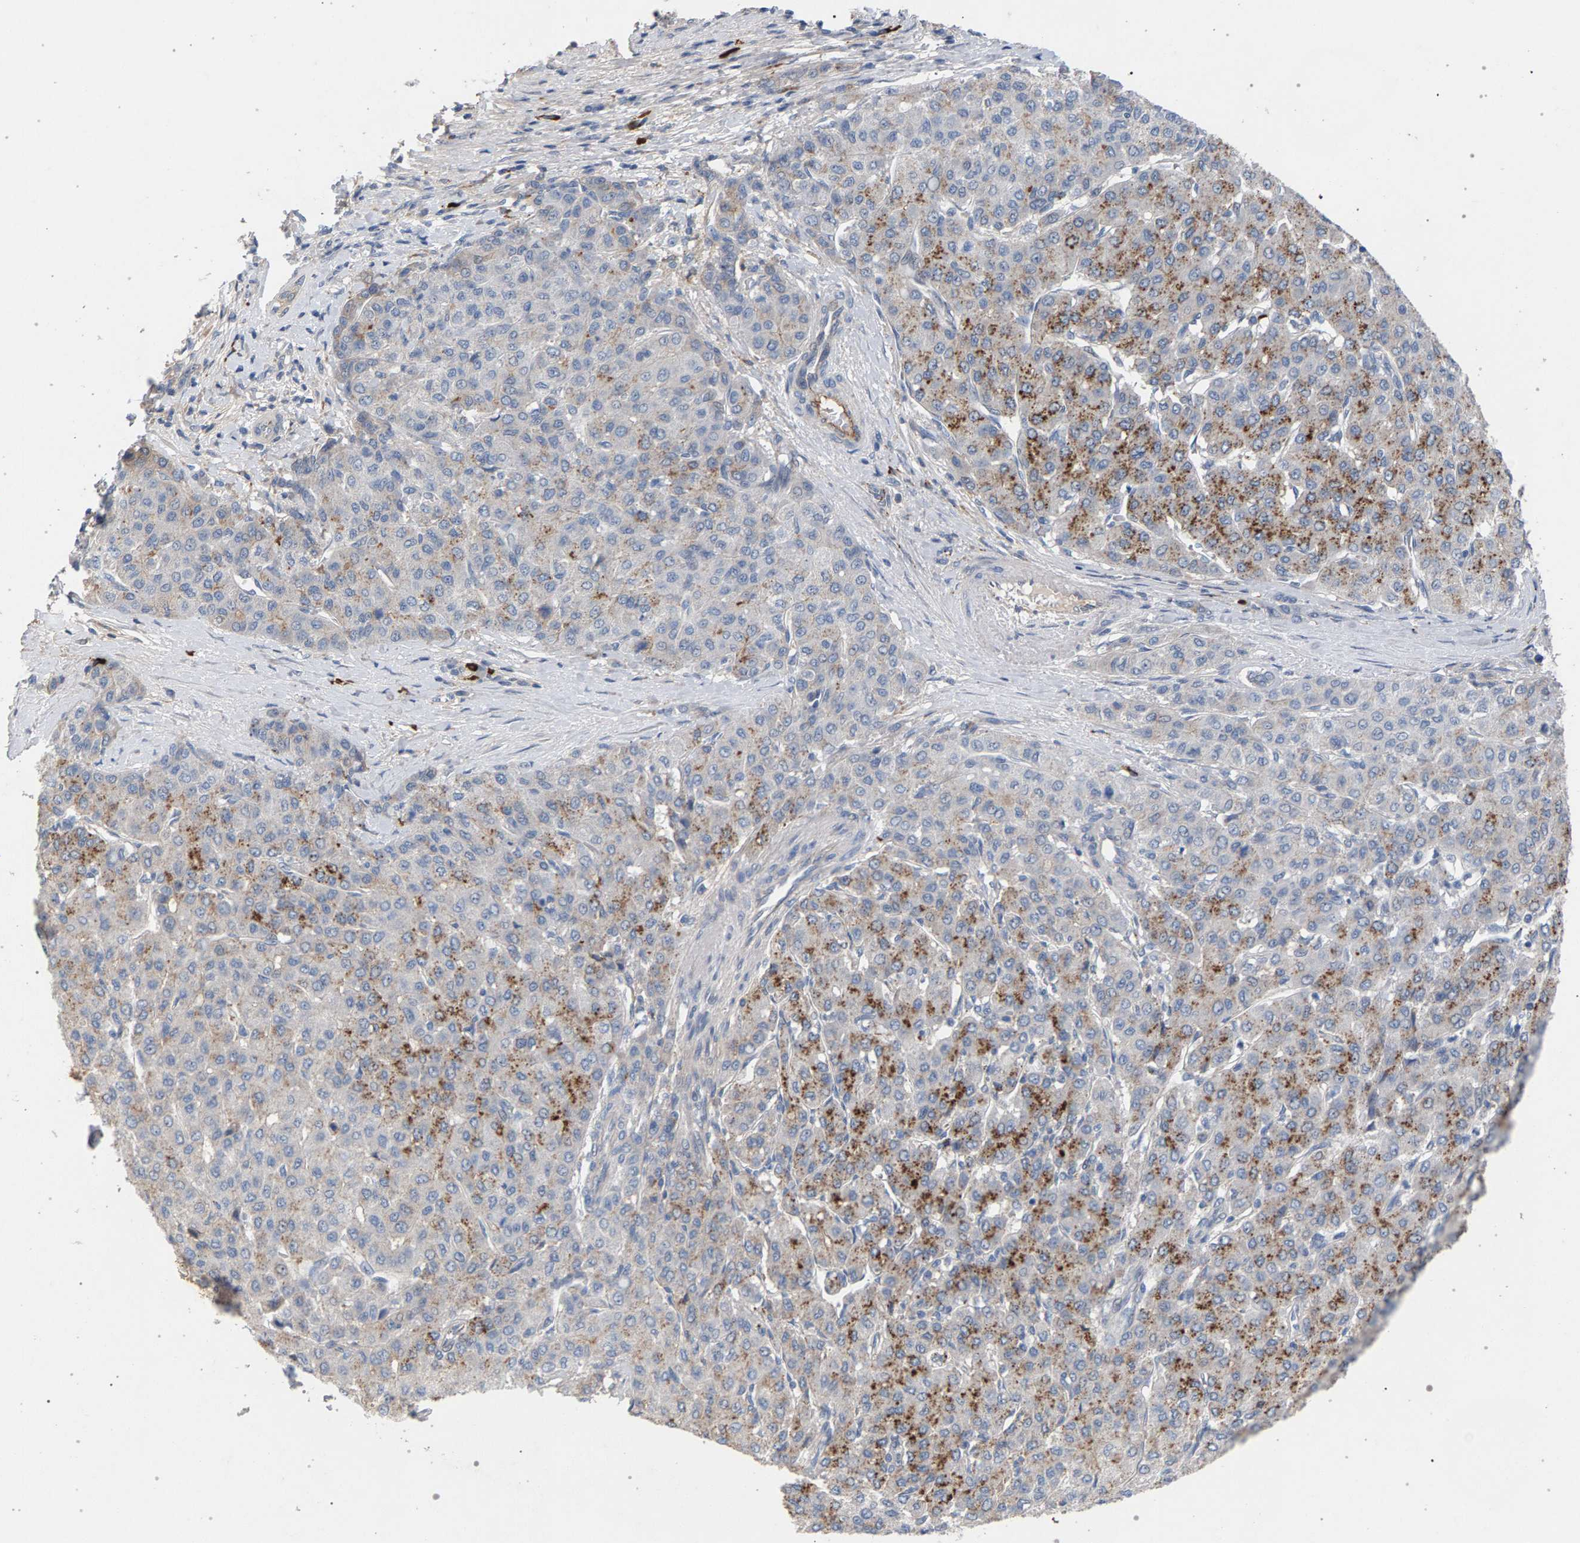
{"staining": {"intensity": "moderate", "quantity": "25%-75%", "location": "cytoplasmic/membranous"}, "tissue": "liver cancer", "cell_type": "Tumor cells", "image_type": "cancer", "snomed": [{"axis": "morphology", "description": "Carcinoma, Hepatocellular, NOS"}, {"axis": "topography", "description": "Liver"}], "caption": "Immunohistochemical staining of human liver cancer displays moderate cytoplasmic/membranous protein positivity in about 25%-75% of tumor cells.", "gene": "MAMDC2", "patient": {"sex": "male", "age": 65}}